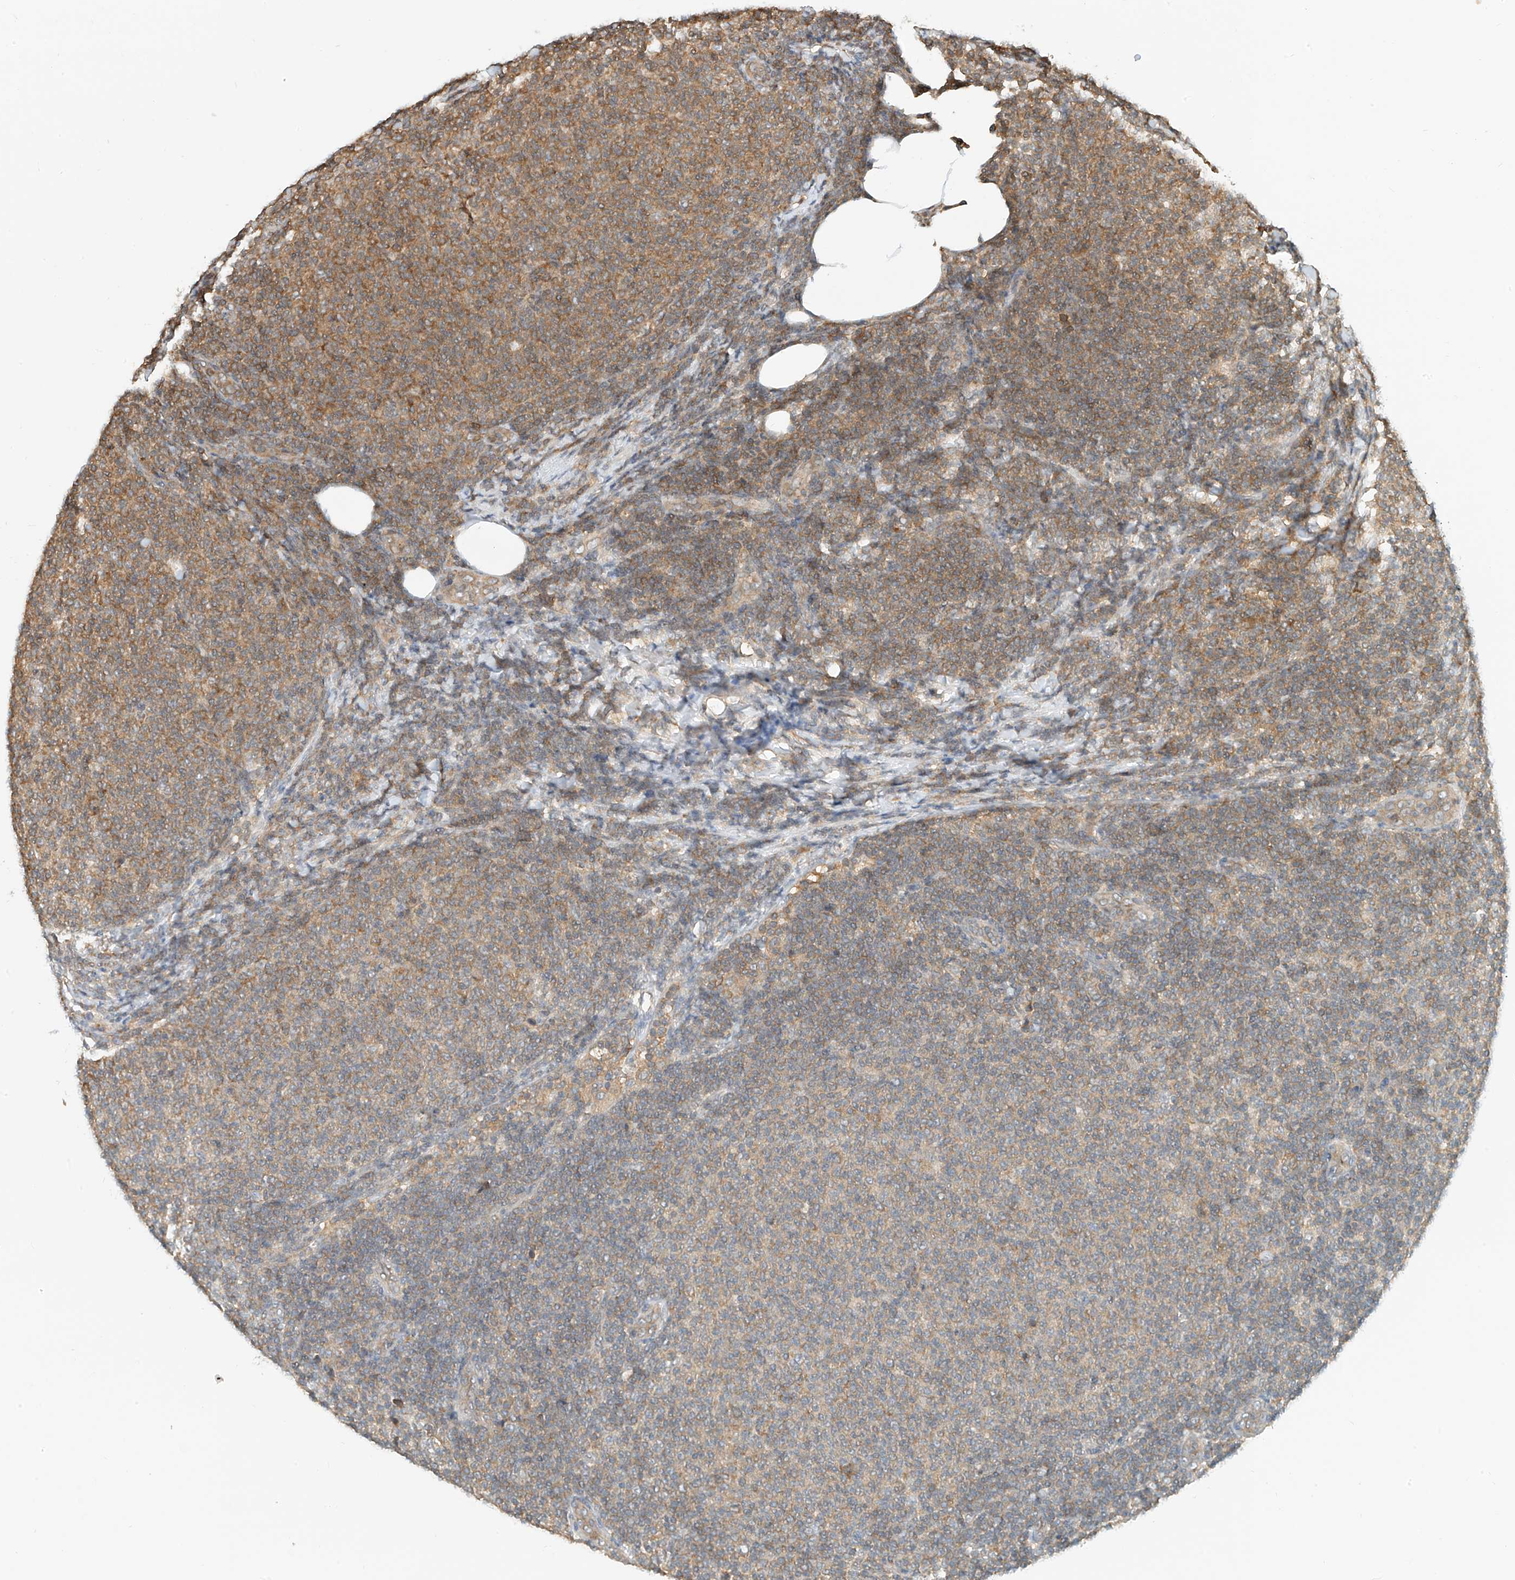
{"staining": {"intensity": "moderate", "quantity": ">75%", "location": "cytoplasmic/membranous"}, "tissue": "lymphoma", "cell_type": "Tumor cells", "image_type": "cancer", "snomed": [{"axis": "morphology", "description": "Malignant lymphoma, non-Hodgkin's type, Low grade"}, {"axis": "topography", "description": "Lymph node"}], "caption": "This is a photomicrograph of immunohistochemistry staining of lymphoma, which shows moderate staining in the cytoplasmic/membranous of tumor cells.", "gene": "PPA2", "patient": {"sex": "male", "age": 66}}